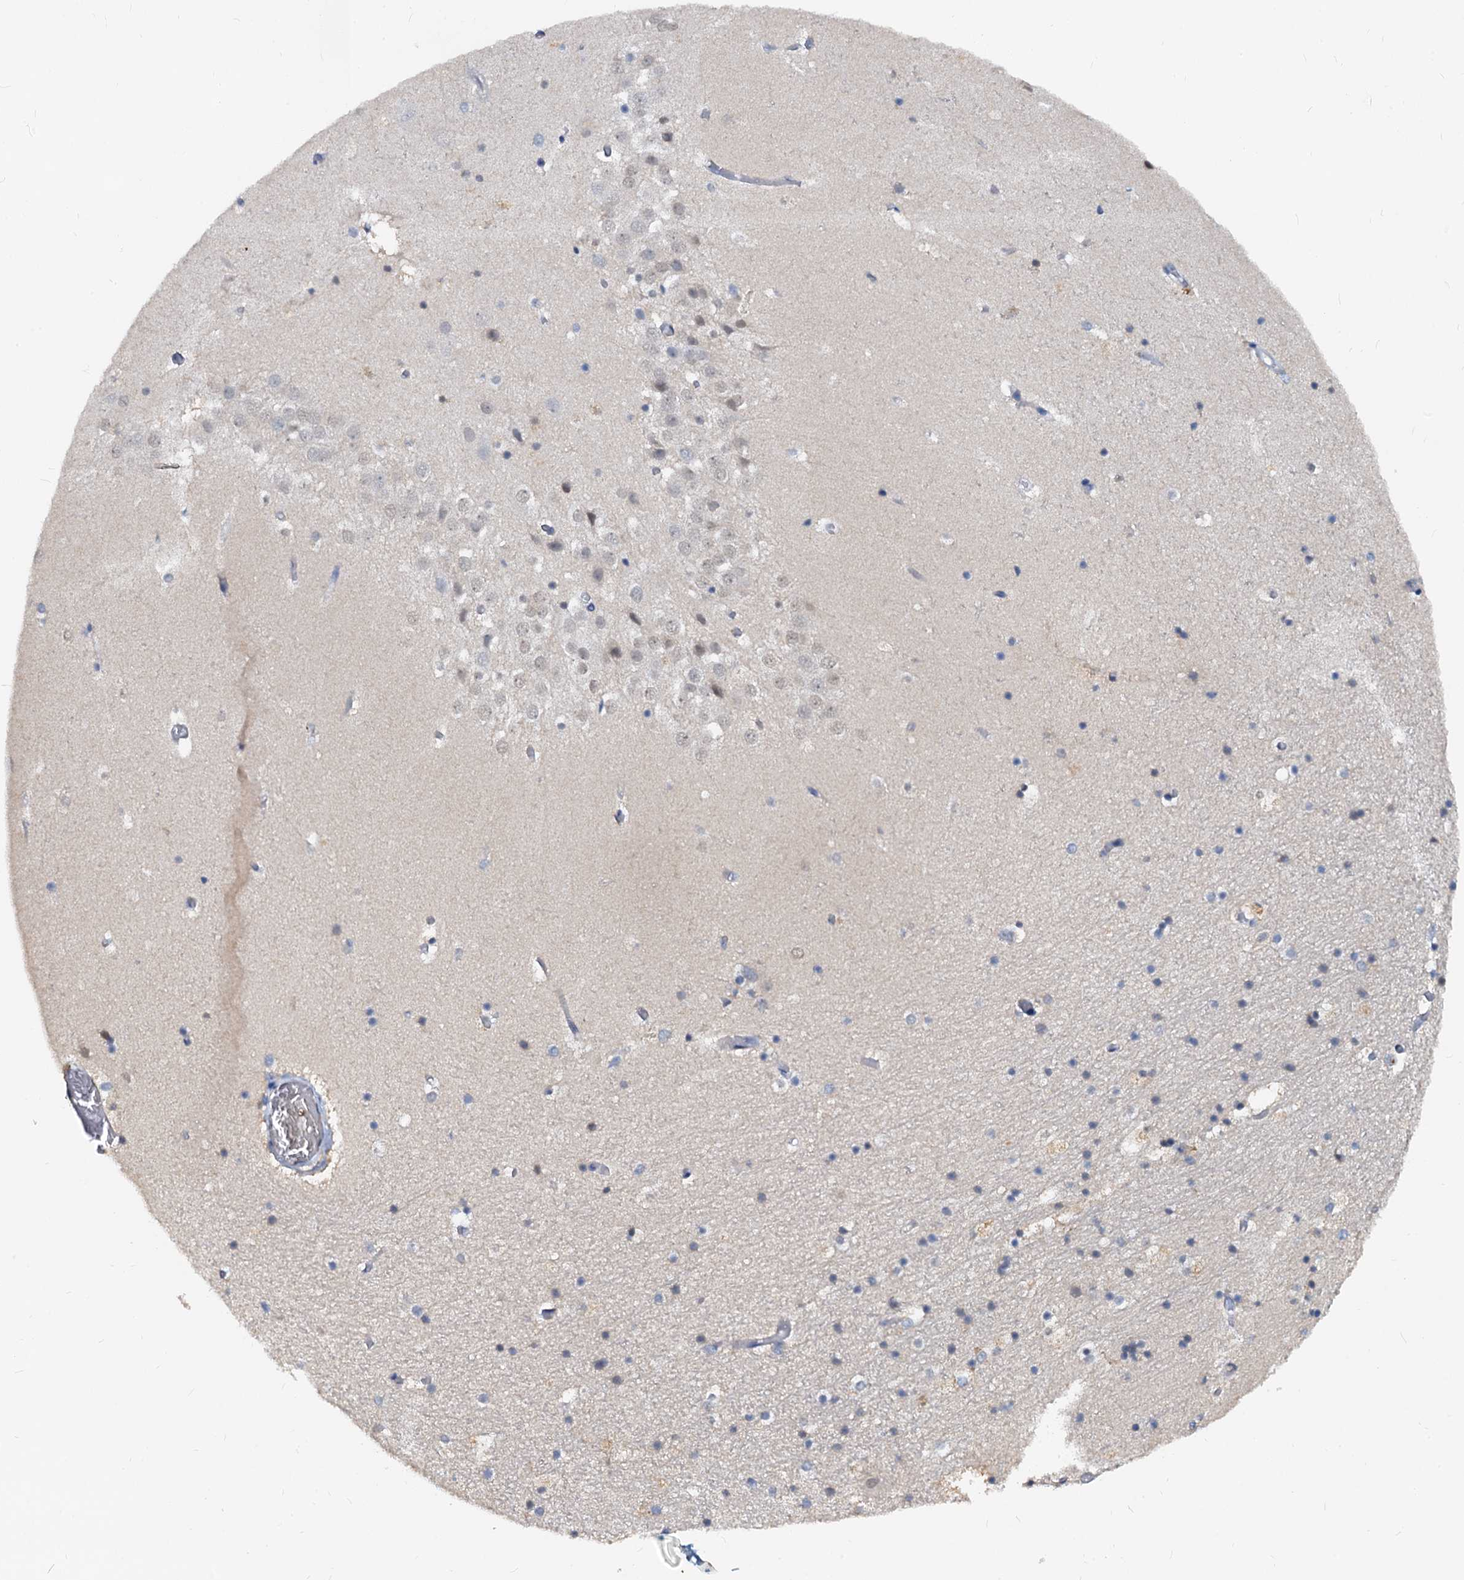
{"staining": {"intensity": "weak", "quantity": "<25%", "location": "nuclear"}, "tissue": "hippocampus", "cell_type": "Glial cells", "image_type": "normal", "snomed": [{"axis": "morphology", "description": "Normal tissue, NOS"}, {"axis": "topography", "description": "Hippocampus"}], "caption": "DAB (3,3'-diaminobenzidine) immunohistochemical staining of benign hippocampus reveals no significant expression in glial cells.", "gene": "PTGES3", "patient": {"sex": "female", "age": 52}}